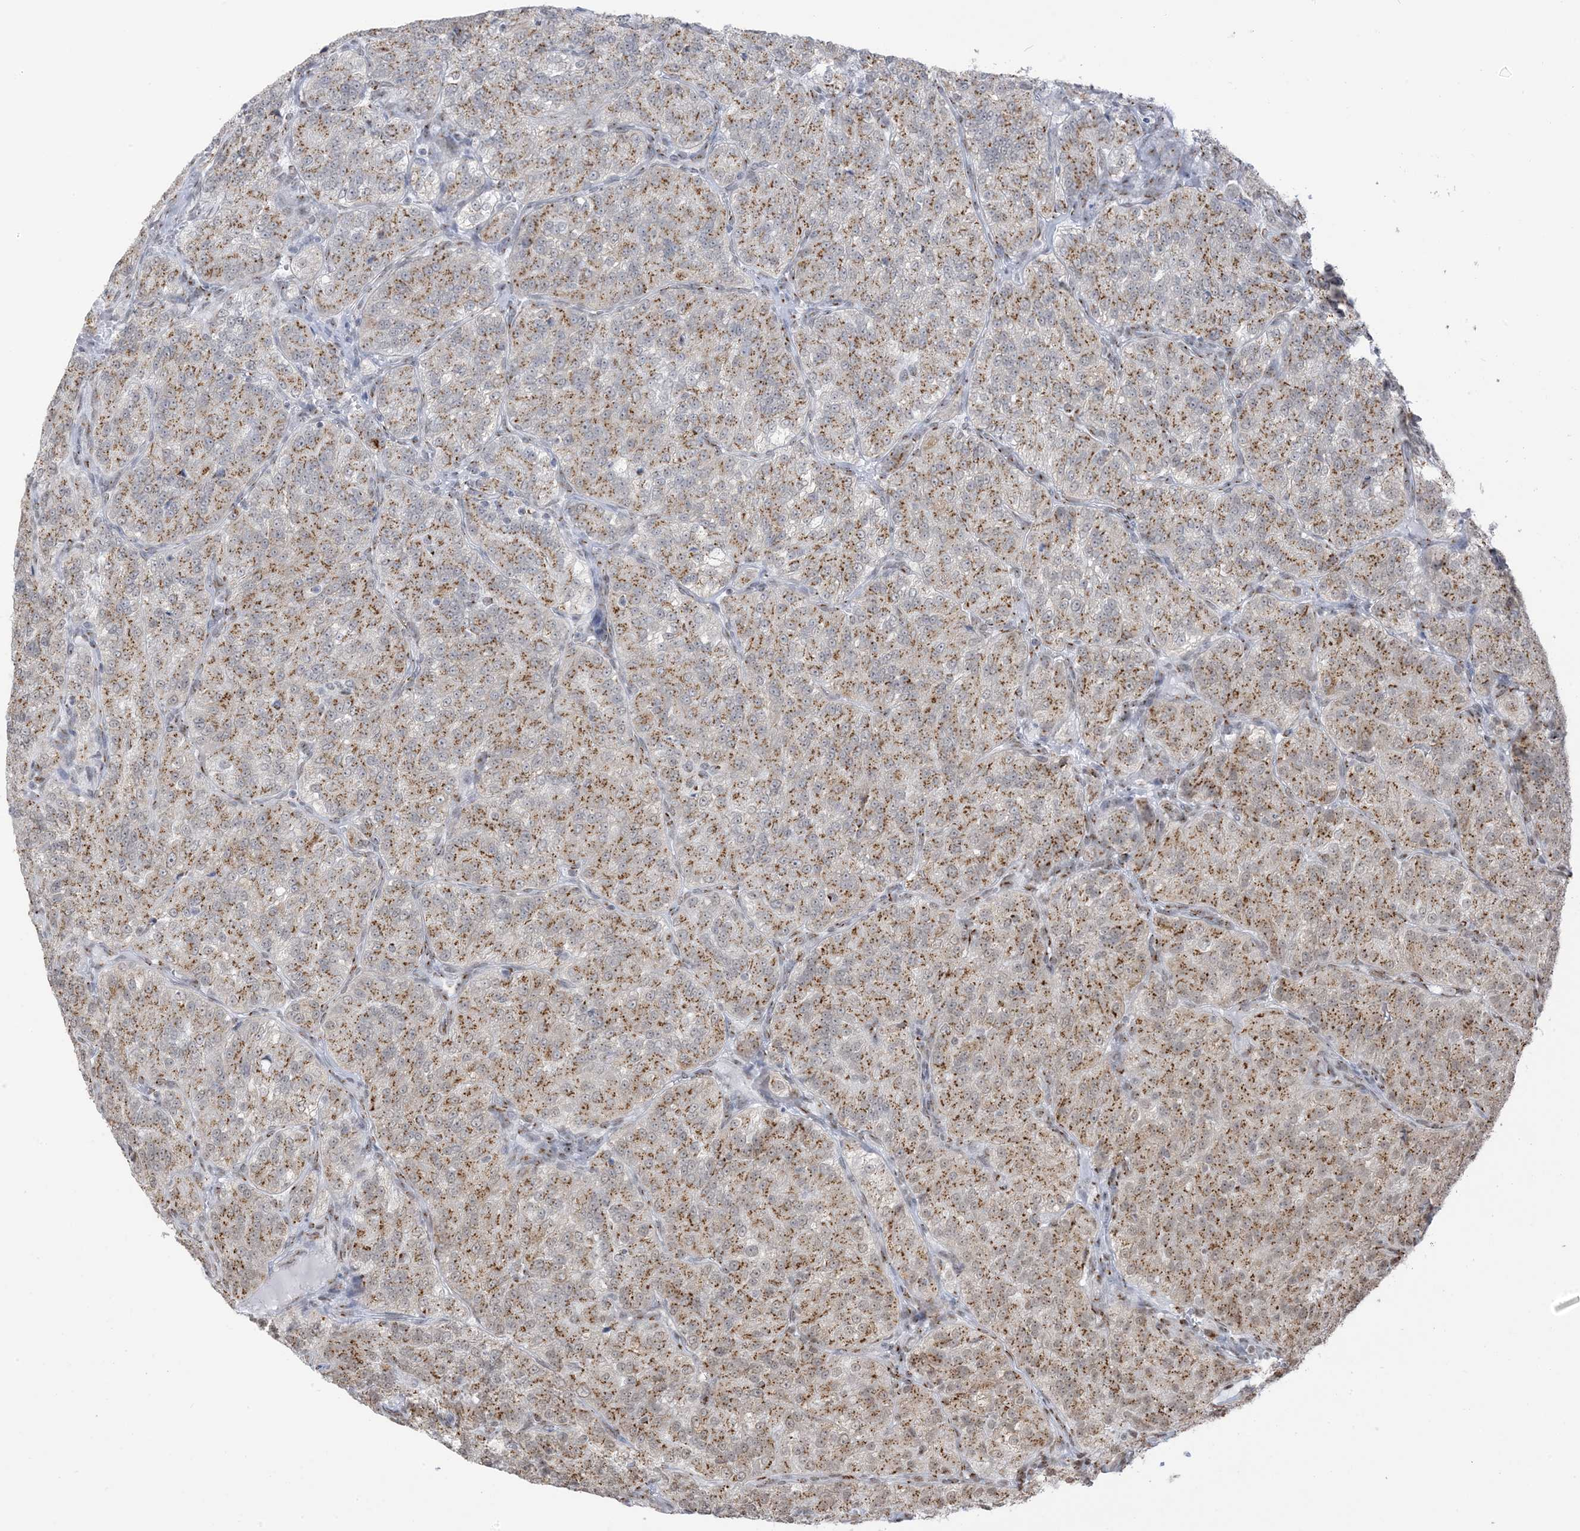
{"staining": {"intensity": "moderate", "quantity": ">75%", "location": "cytoplasmic/membranous"}, "tissue": "renal cancer", "cell_type": "Tumor cells", "image_type": "cancer", "snomed": [{"axis": "morphology", "description": "Adenocarcinoma, NOS"}, {"axis": "topography", "description": "Kidney"}], "caption": "Tumor cells show medium levels of moderate cytoplasmic/membranous positivity in approximately >75% of cells in human renal cancer (adenocarcinoma).", "gene": "GPR107", "patient": {"sex": "female", "age": 63}}